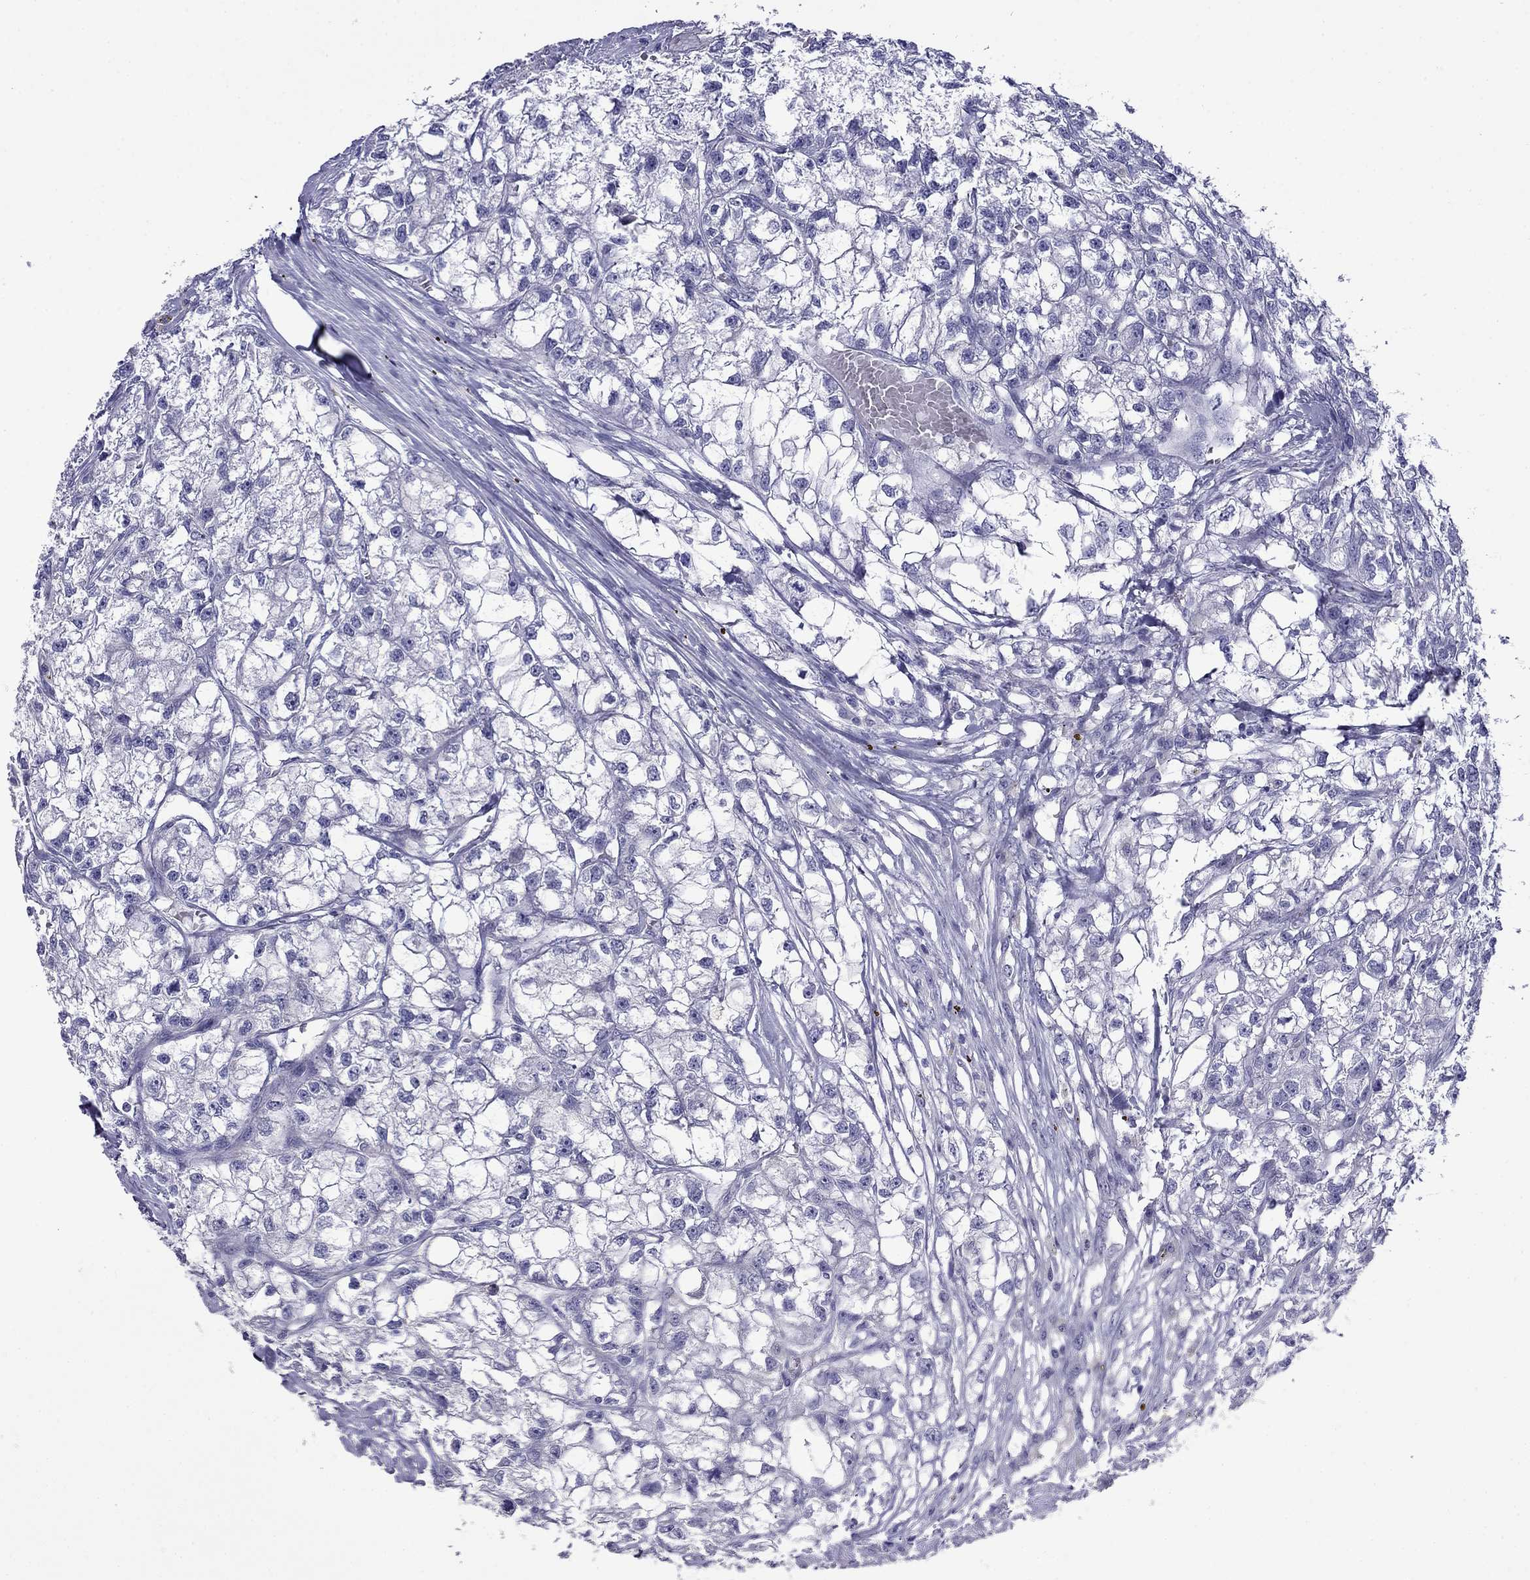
{"staining": {"intensity": "negative", "quantity": "none", "location": "none"}, "tissue": "renal cancer", "cell_type": "Tumor cells", "image_type": "cancer", "snomed": [{"axis": "morphology", "description": "Adenocarcinoma, NOS"}, {"axis": "topography", "description": "Kidney"}], "caption": "Immunohistochemical staining of renal adenocarcinoma shows no significant staining in tumor cells.", "gene": "MYO15A", "patient": {"sex": "male", "age": 56}}